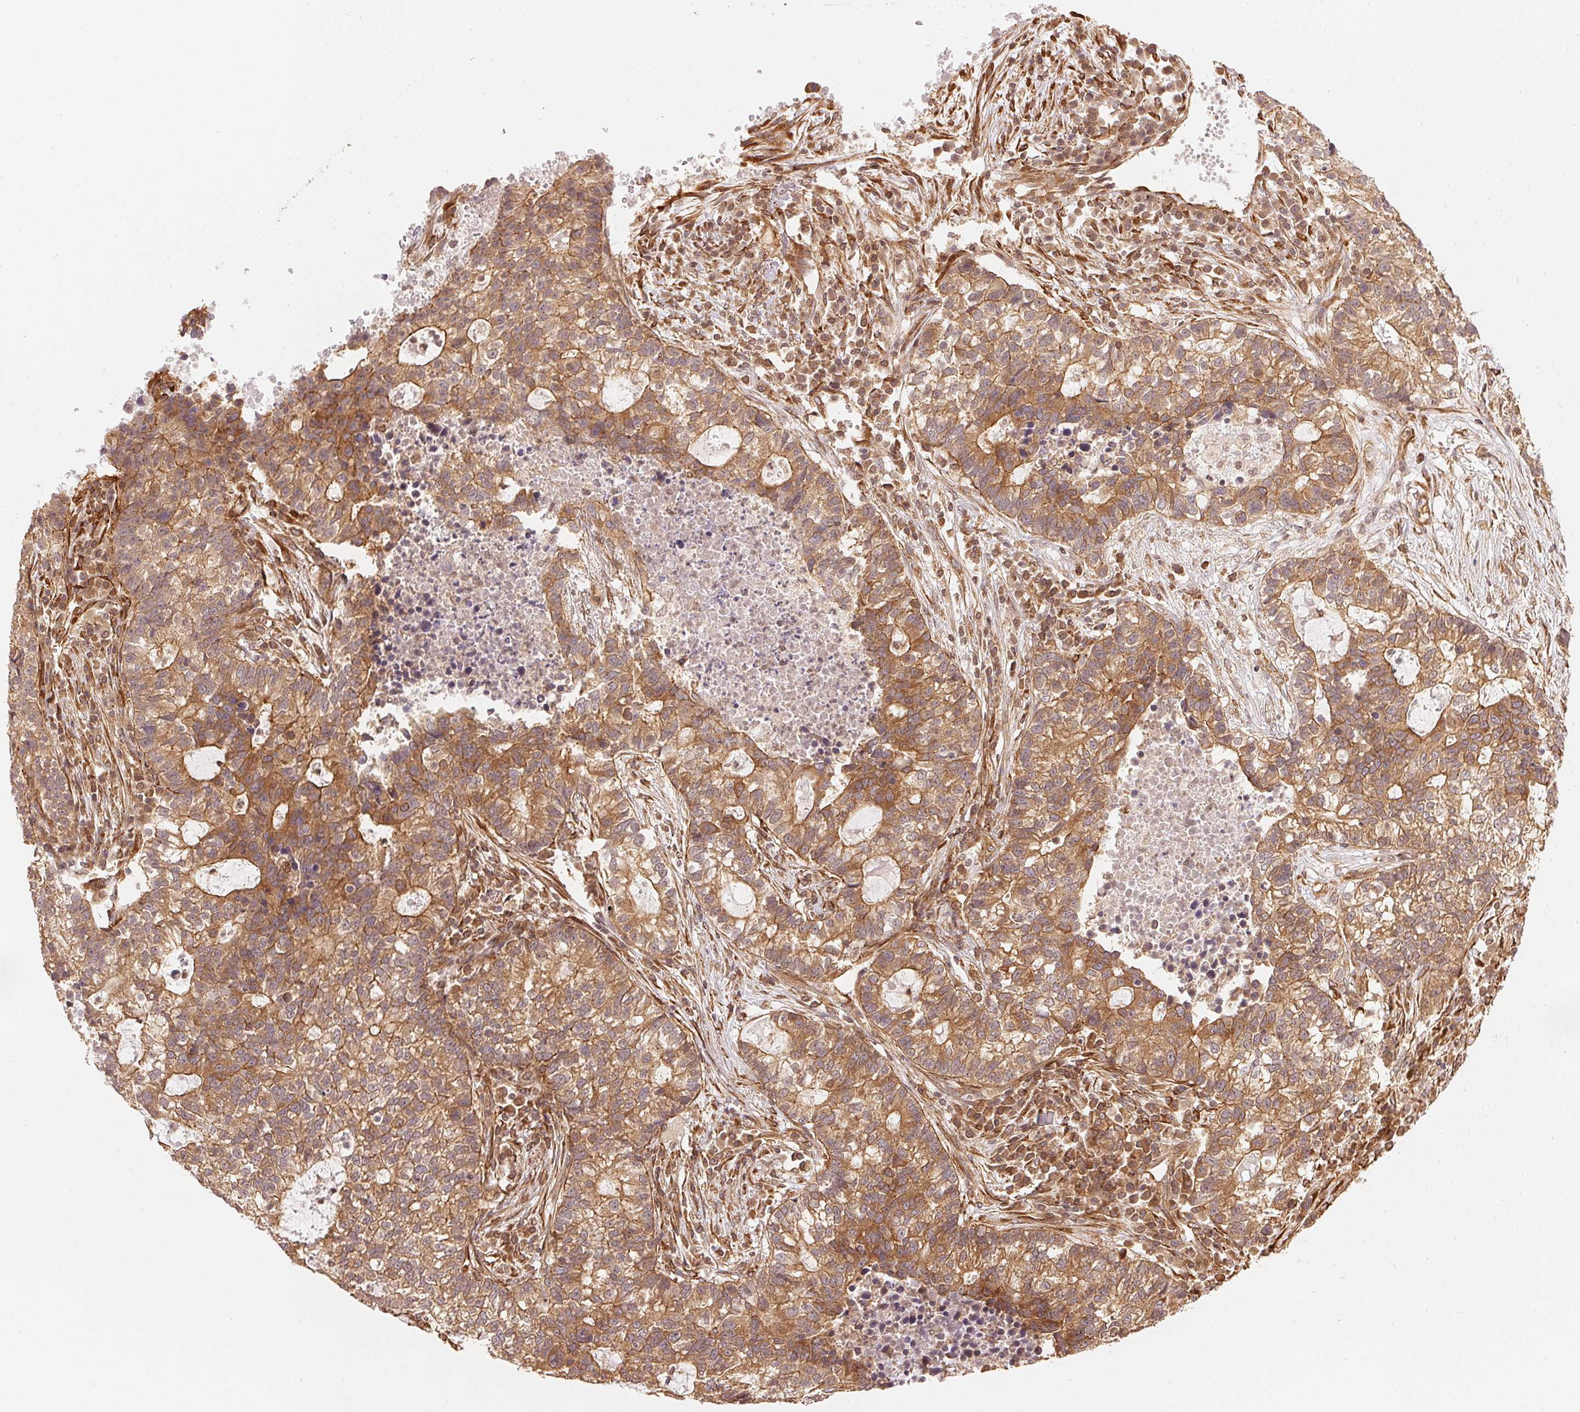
{"staining": {"intensity": "moderate", "quantity": "25%-75%", "location": "cytoplasmic/membranous"}, "tissue": "lung cancer", "cell_type": "Tumor cells", "image_type": "cancer", "snomed": [{"axis": "morphology", "description": "Adenocarcinoma, NOS"}, {"axis": "topography", "description": "Lung"}], "caption": "Adenocarcinoma (lung) was stained to show a protein in brown. There is medium levels of moderate cytoplasmic/membranous expression in approximately 25%-75% of tumor cells.", "gene": "STRN4", "patient": {"sex": "male", "age": 57}}